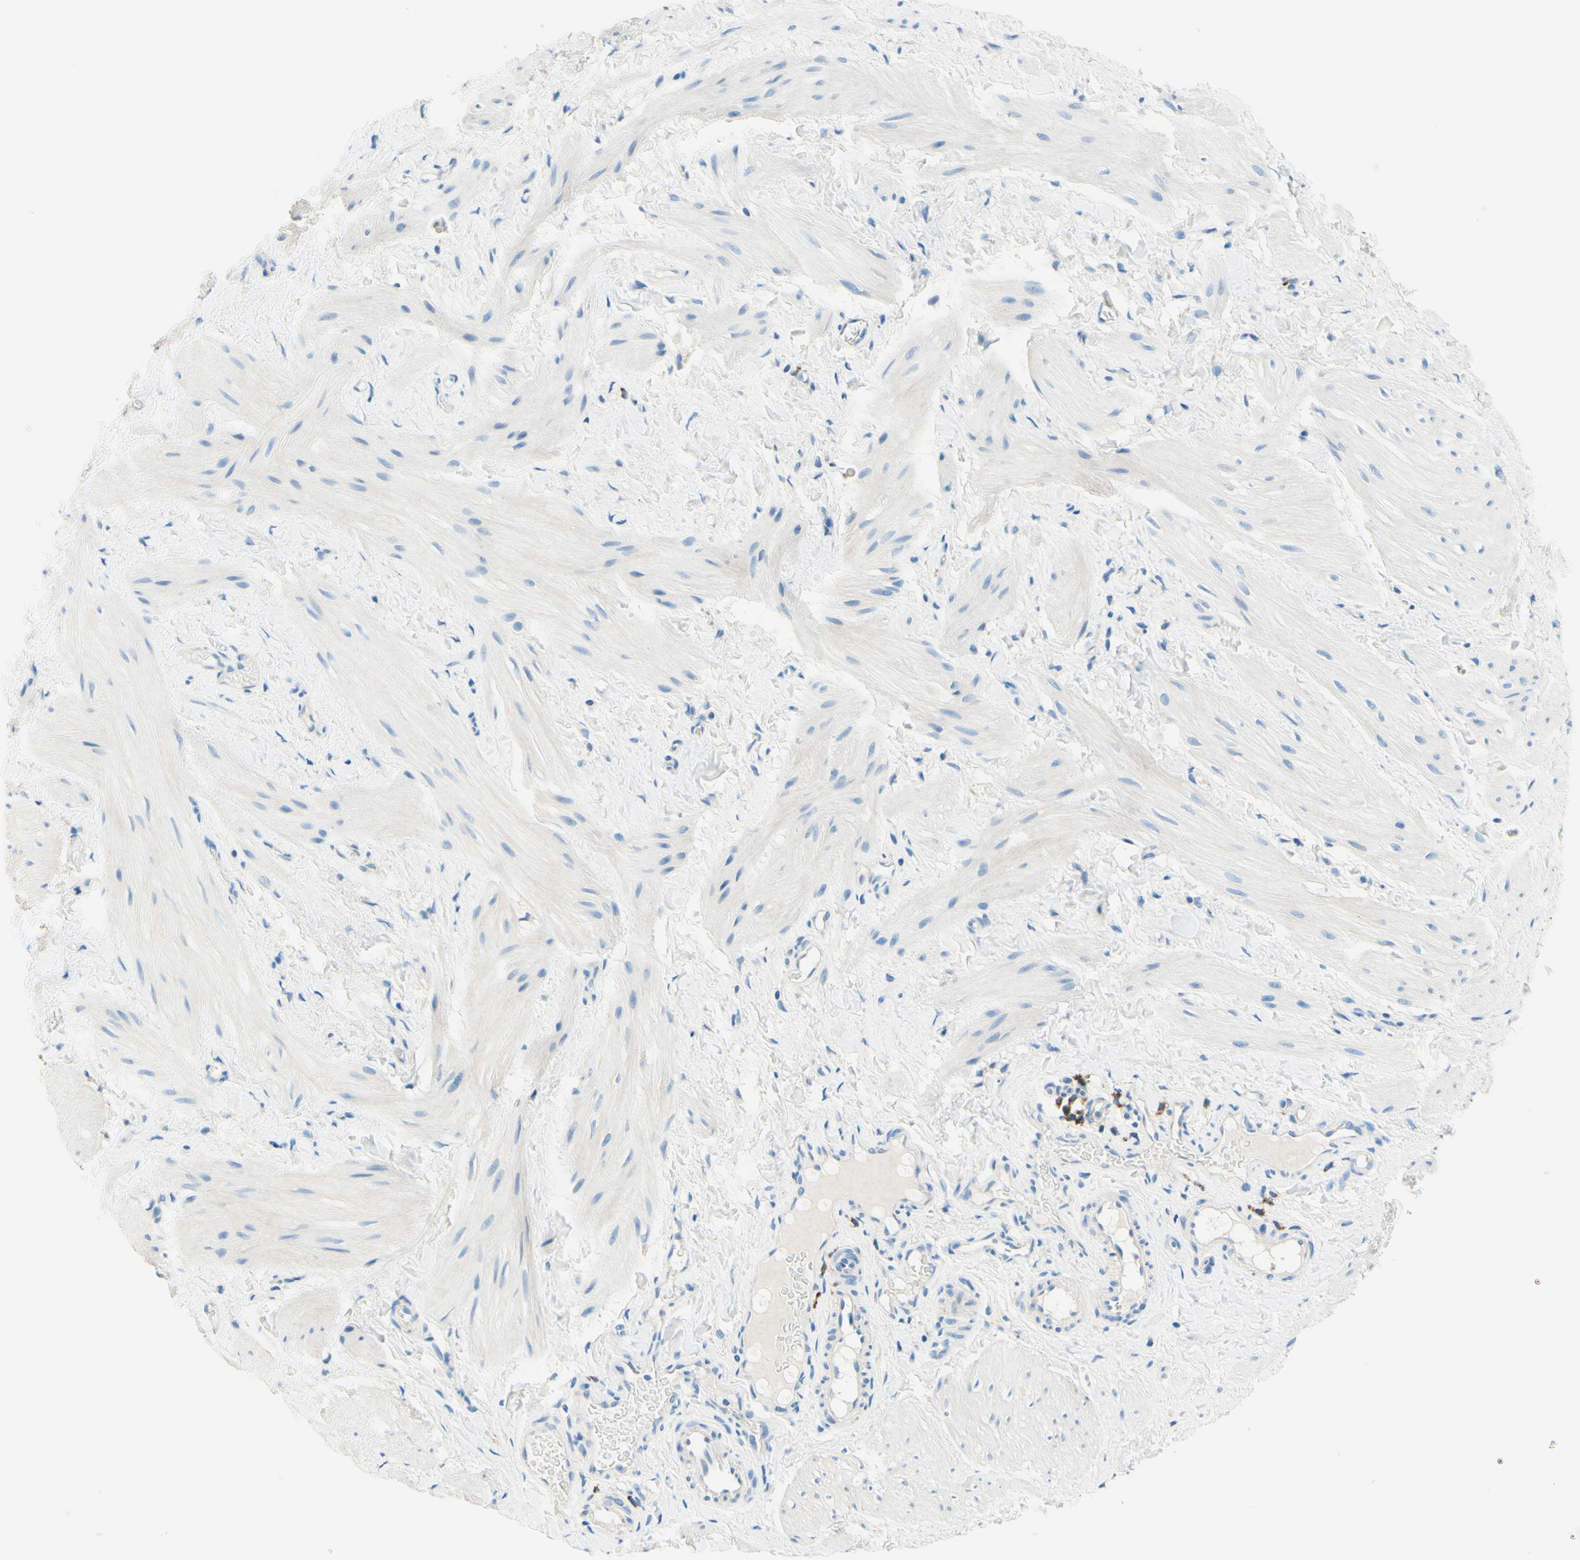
{"staining": {"intensity": "negative", "quantity": "none", "location": "none"}, "tissue": "smooth muscle", "cell_type": "Smooth muscle cells", "image_type": "normal", "snomed": [{"axis": "morphology", "description": "Normal tissue, NOS"}, {"axis": "topography", "description": "Smooth muscle"}], "caption": "A high-resolution image shows IHC staining of benign smooth muscle, which demonstrates no significant positivity in smooth muscle cells.", "gene": "PASD1", "patient": {"sex": "male", "age": 16}}